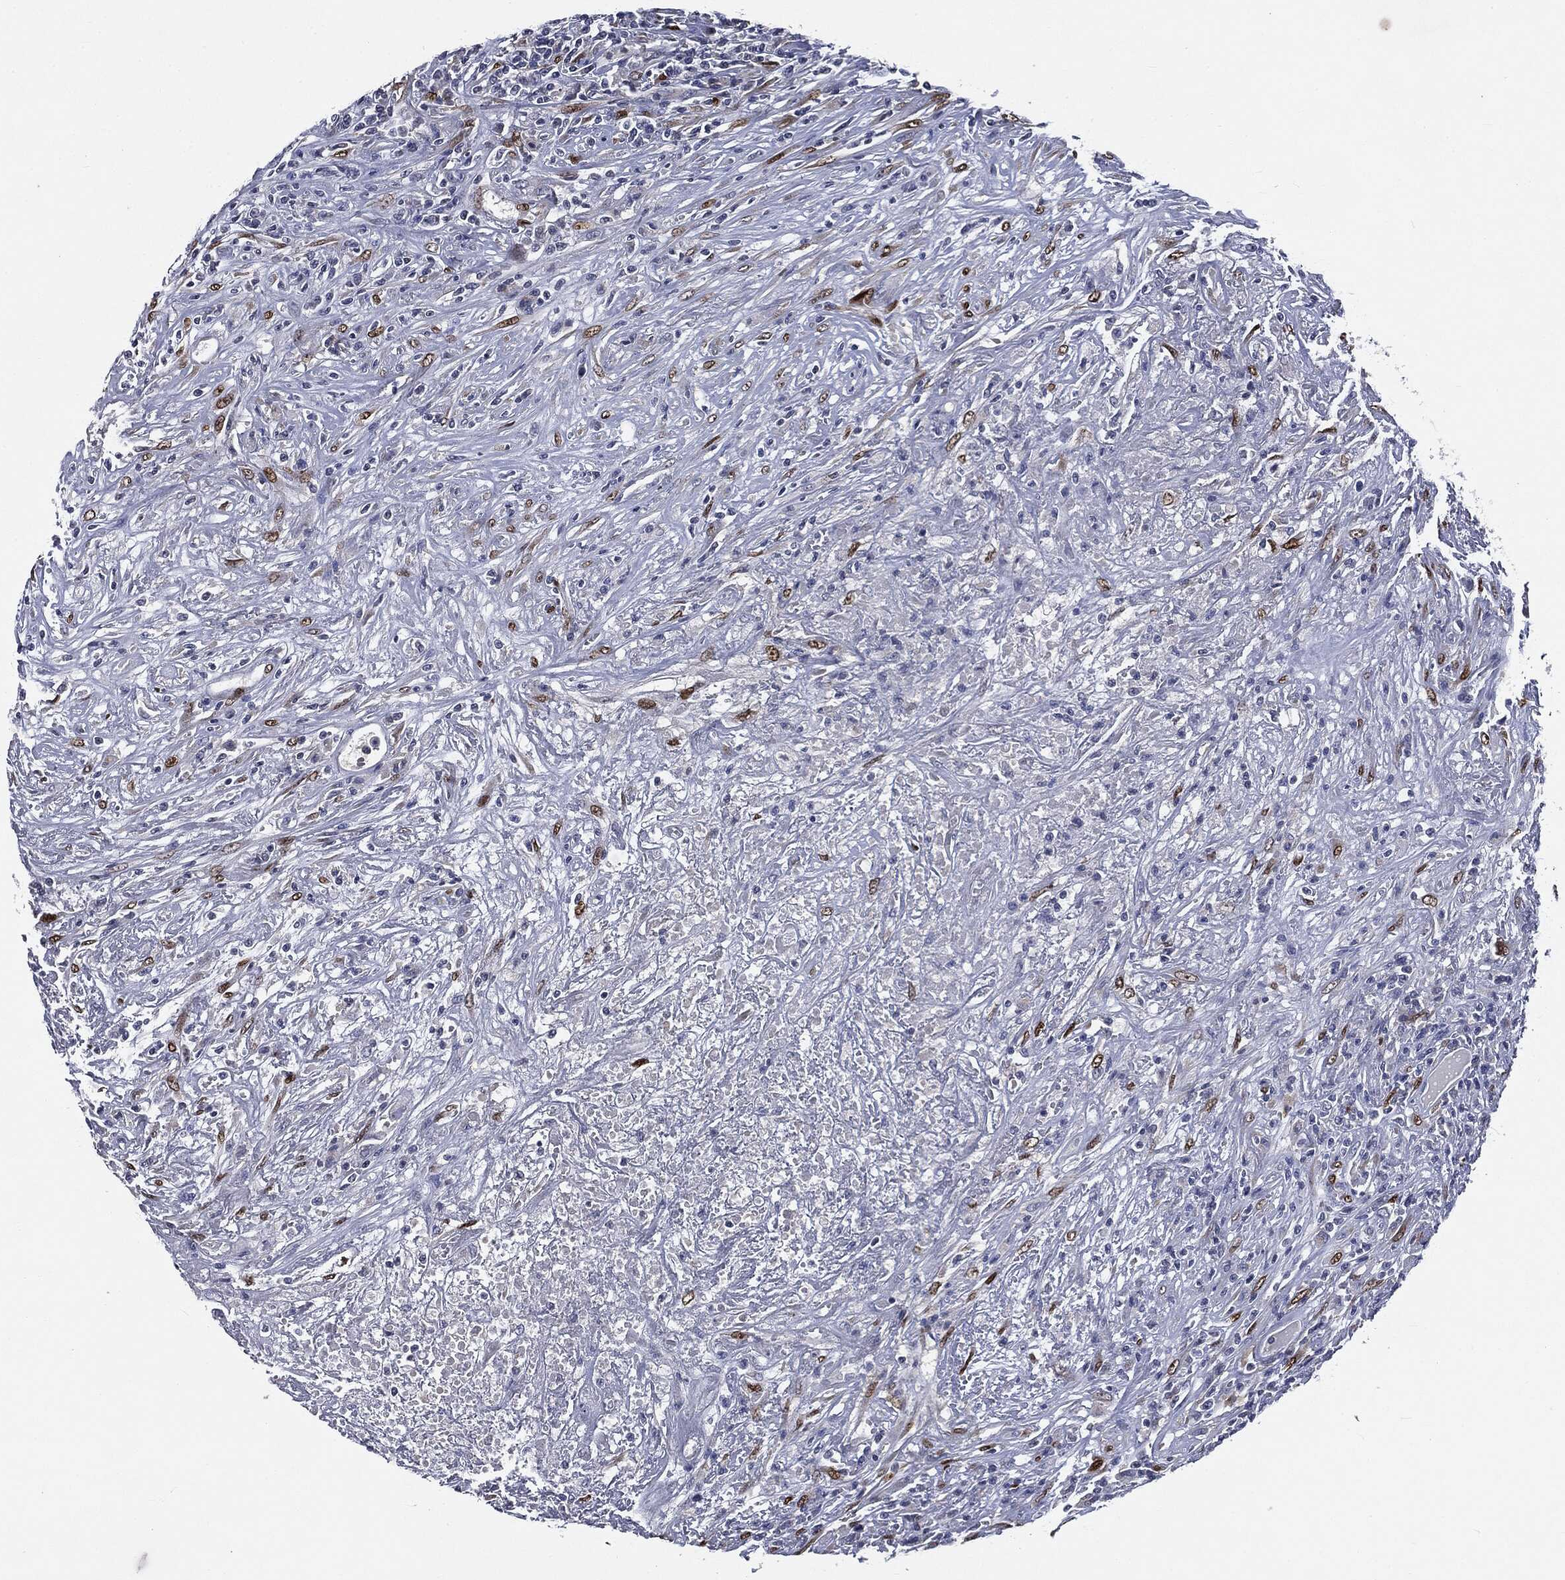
{"staining": {"intensity": "negative", "quantity": "none", "location": "none"}, "tissue": "lymphoma", "cell_type": "Tumor cells", "image_type": "cancer", "snomed": [{"axis": "morphology", "description": "Malignant lymphoma, non-Hodgkin's type, High grade"}, {"axis": "topography", "description": "Lung"}], "caption": "A micrograph of lymphoma stained for a protein exhibits no brown staining in tumor cells.", "gene": "CASD1", "patient": {"sex": "male", "age": 79}}